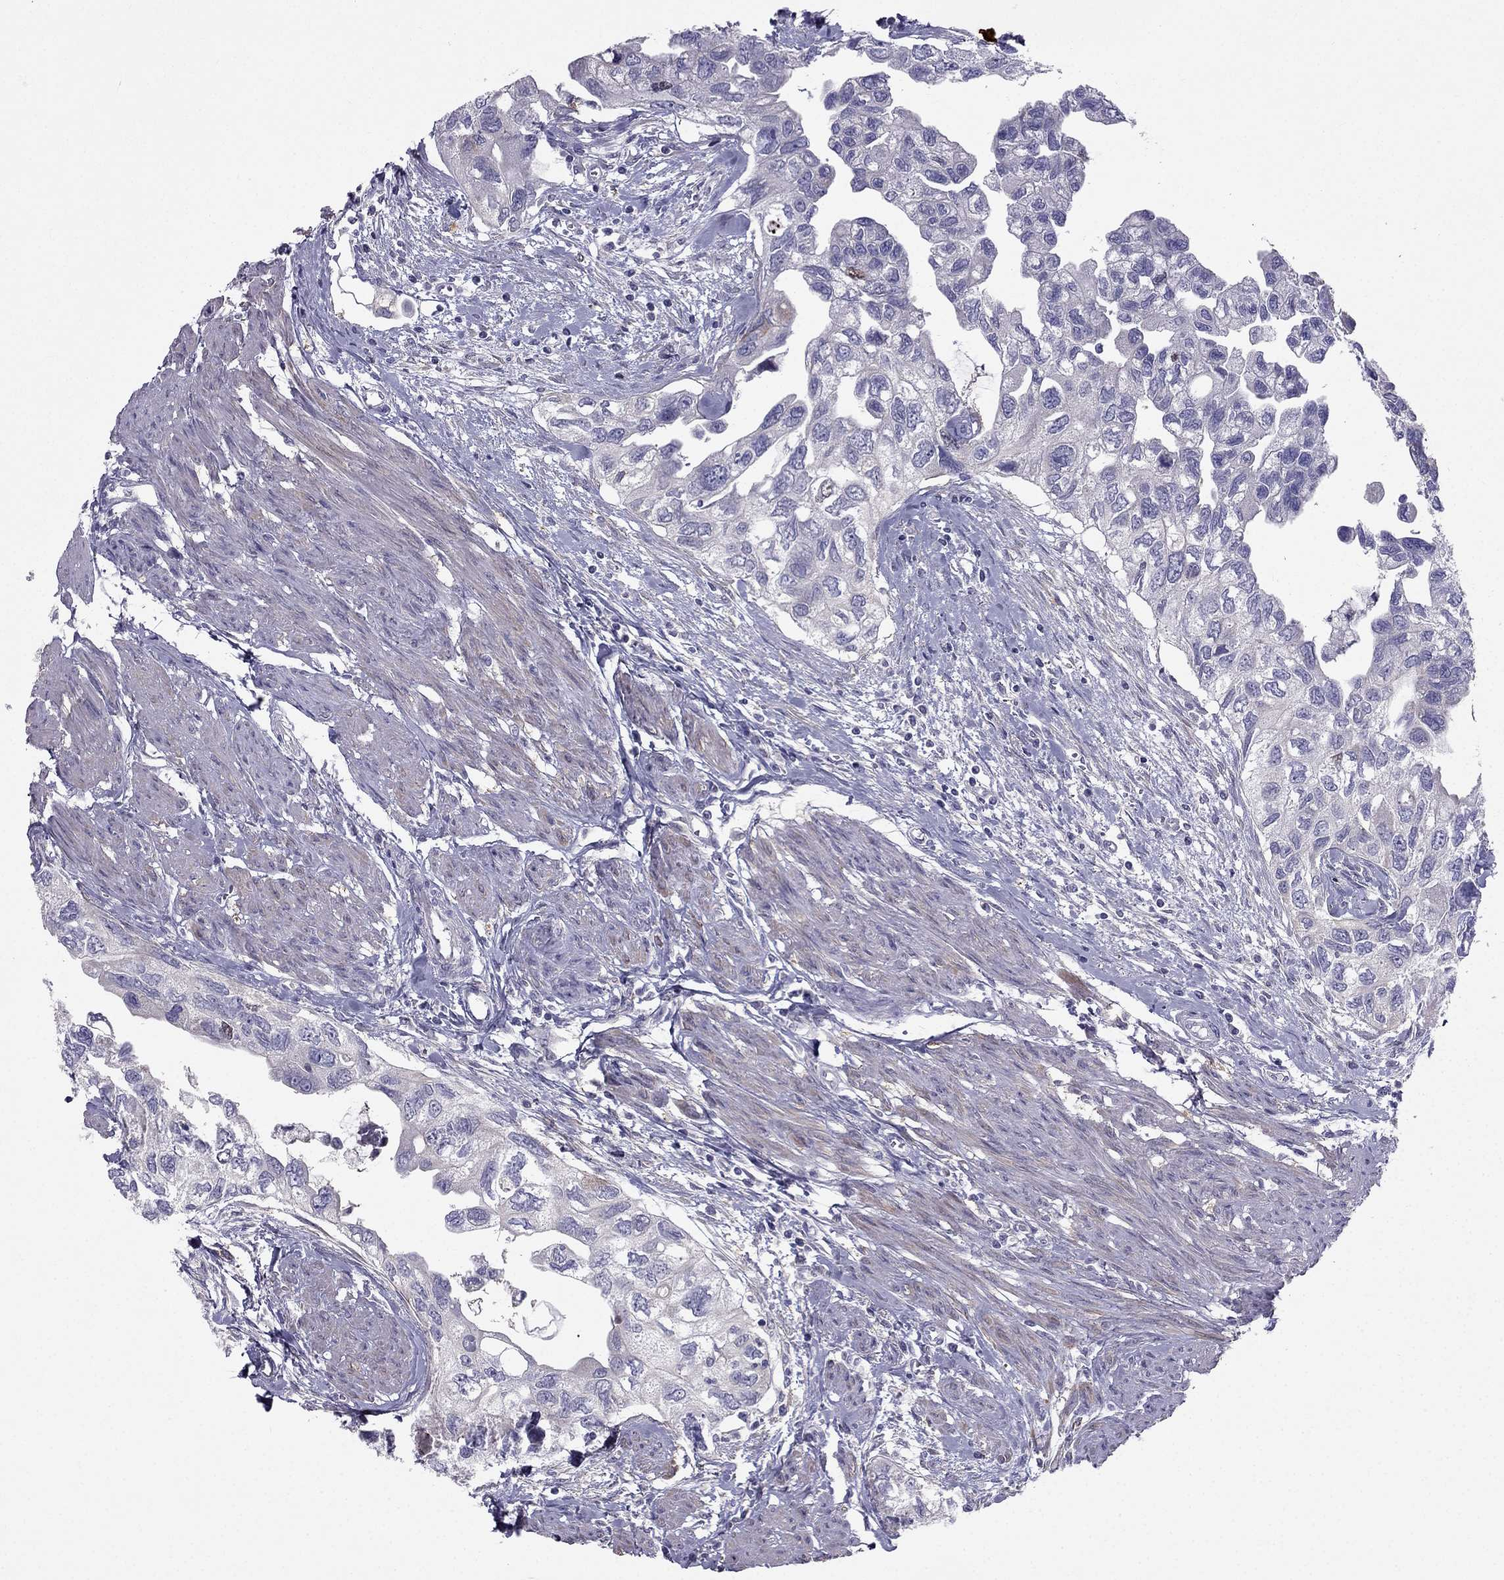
{"staining": {"intensity": "negative", "quantity": "none", "location": "none"}, "tissue": "urothelial cancer", "cell_type": "Tumor cells", "image_type": "cancer", "snomed": [{"axis": "morphology", "description": "Urothelial carcinoma, High grade"}, {"axis": "topography", "description": "Urinary bladder"}], "caption": "This is an immunohistochemistry (IHC) image of human high-grade urothelial carcinoma. There is no expression in tumor cells.", "gene": "SYT5", "patient": {"sex": "male", "age": 59}}